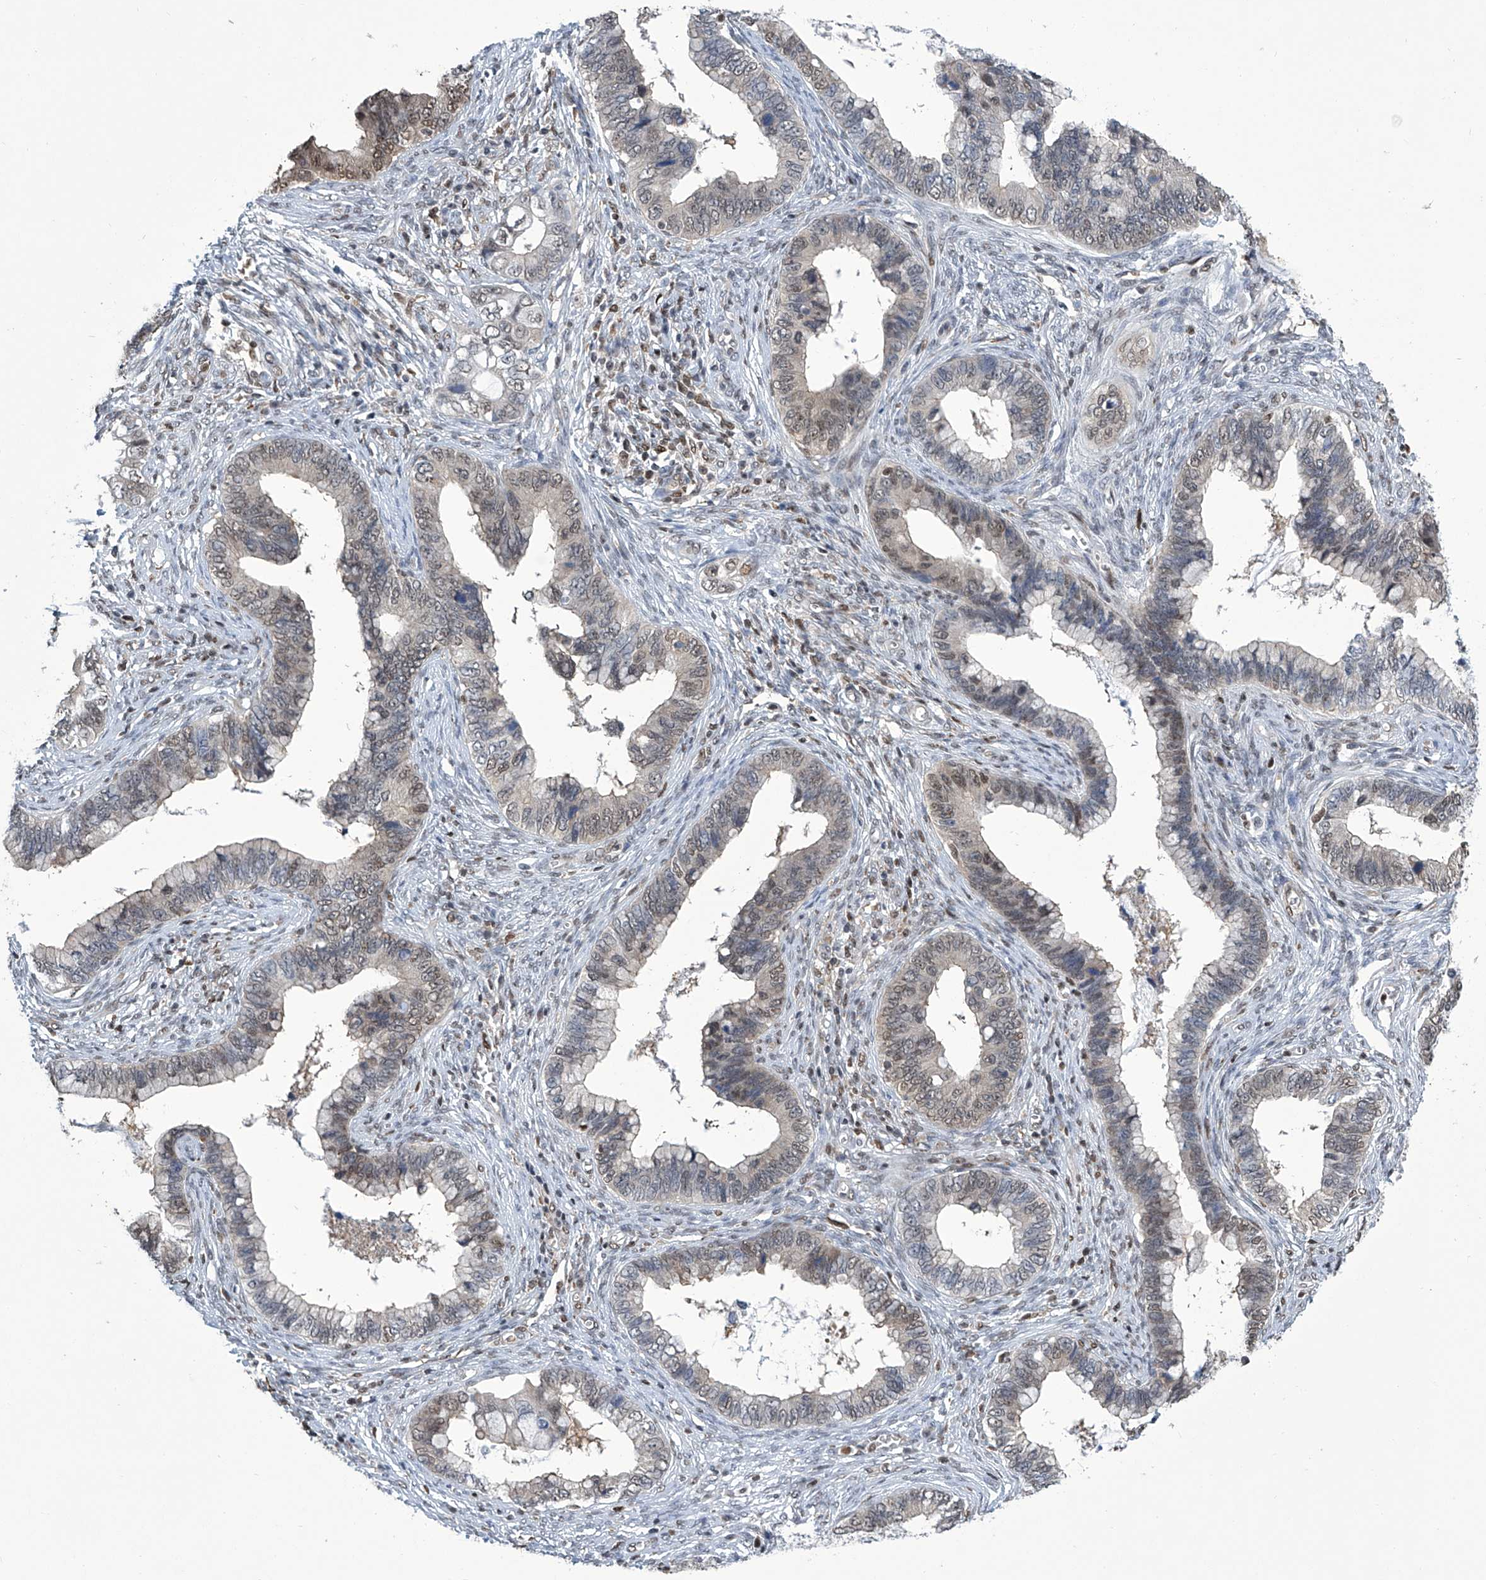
{"staining": {"intensity": "weak", "quantity": ">75%", "location": "nuclear"}, "tissue": "cervical cancer", "cell_type": "Tumor cells", "image_type": "cancer", "snomed": [{"axis": "morphology", "description": "Adenocarcinoma, NOS"}, {"axis": "topography", "description": "Cervix"}], "caption": "Immunohistochemistry image of adenocarcinoma (cervical) stained for a protein (brown), which shows low levels of weak nuclear staining in approximately >75% of tumor cells.", "gene": "SREBF2", "patient": {"sex": "female", "age": 44}}